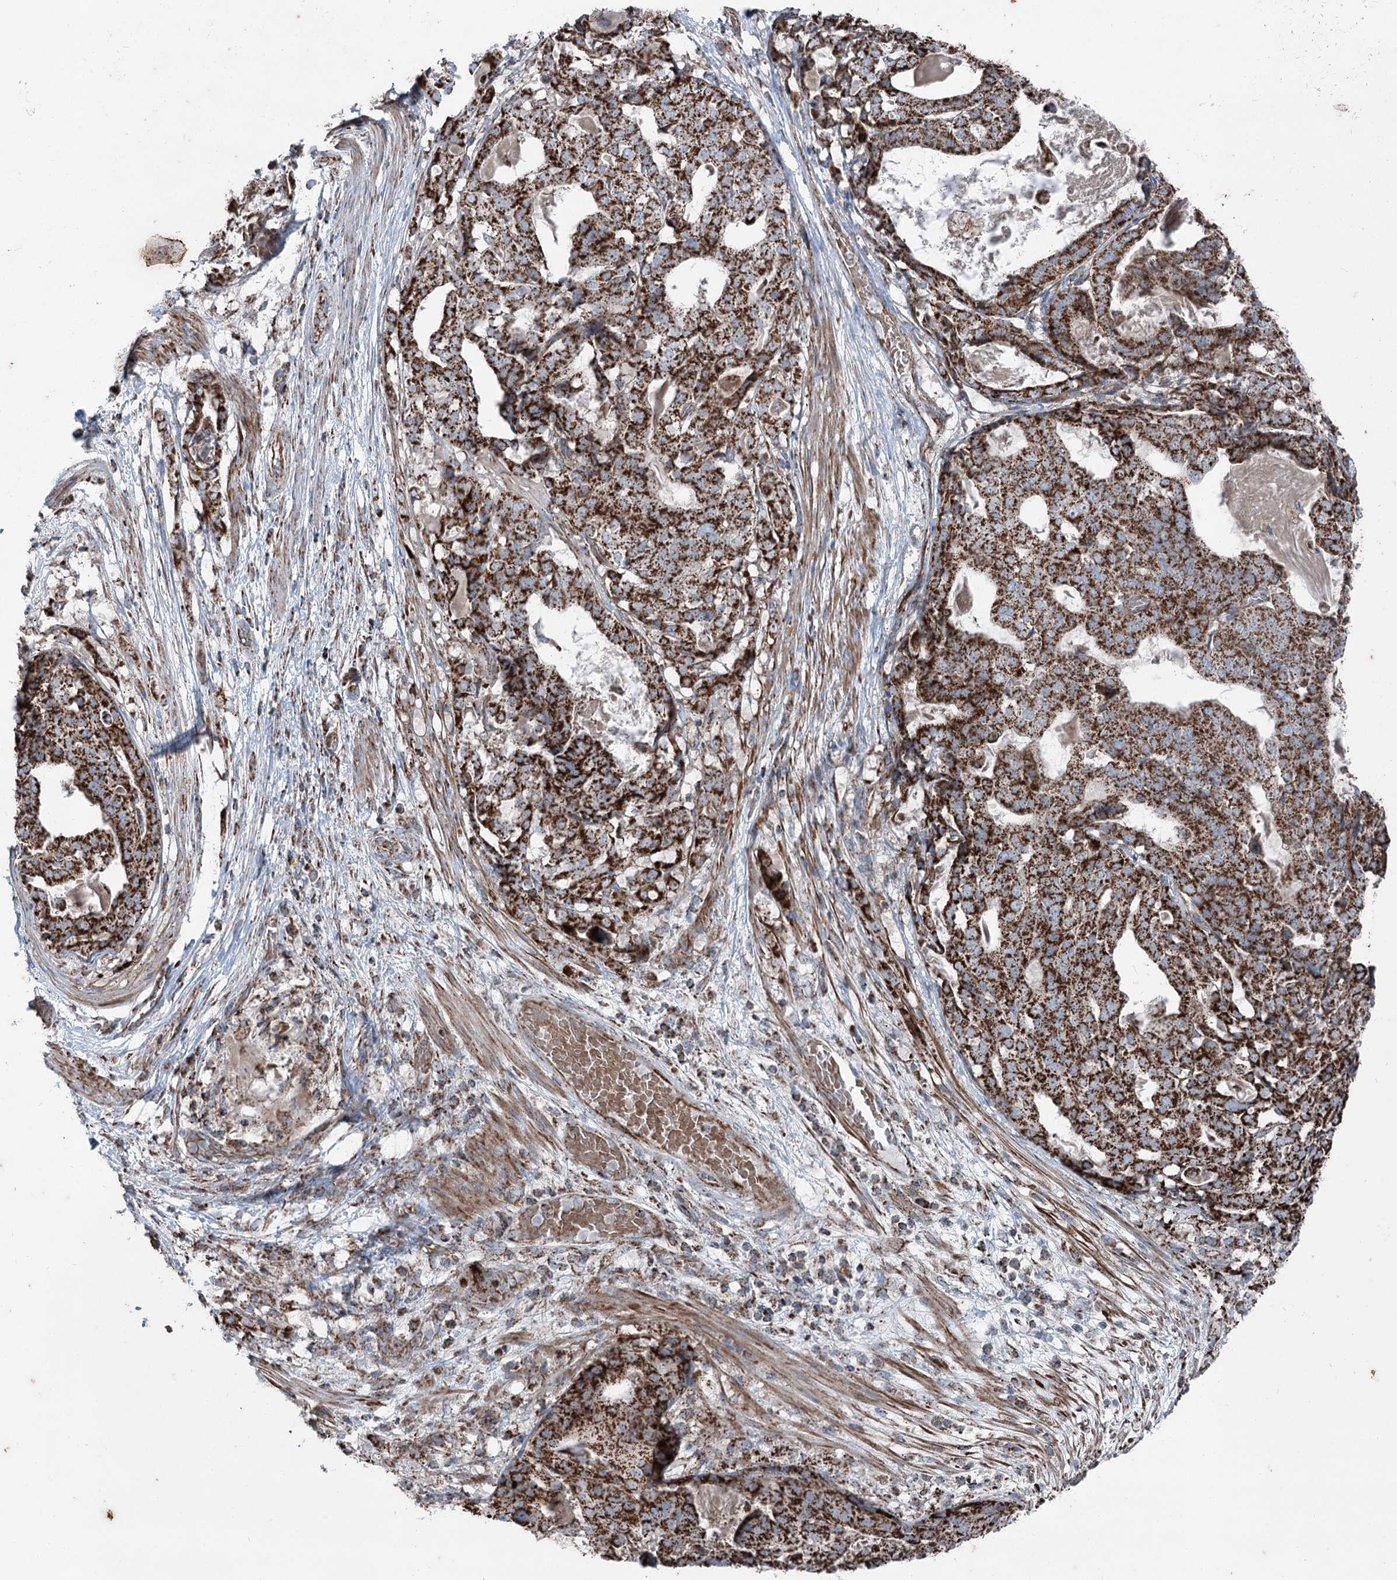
{"staining": {"intensity": "strong", "quantity": ">75%", "location": "cytoplasmic/membranous"}, "tissue": "stomach cancer", "cell_type": "Tumor cells", "image_type": "cancer", "snomed": [{"axis": "morphology", "description": "Adenocarcinoma, NOS"}, {"axis": "topography", "description": "Stomach"}], "caption": "A photomicrograph of human stomach adenocarcinoma stained for a protein demonstrates strong cytoplasmic/membranous brown staining in tumor cells. (brown staining indicates protein expression, while blue staining denotes nuclei).", "gene": "UCN3", "patient": {"sex": "male", "age": 48}}